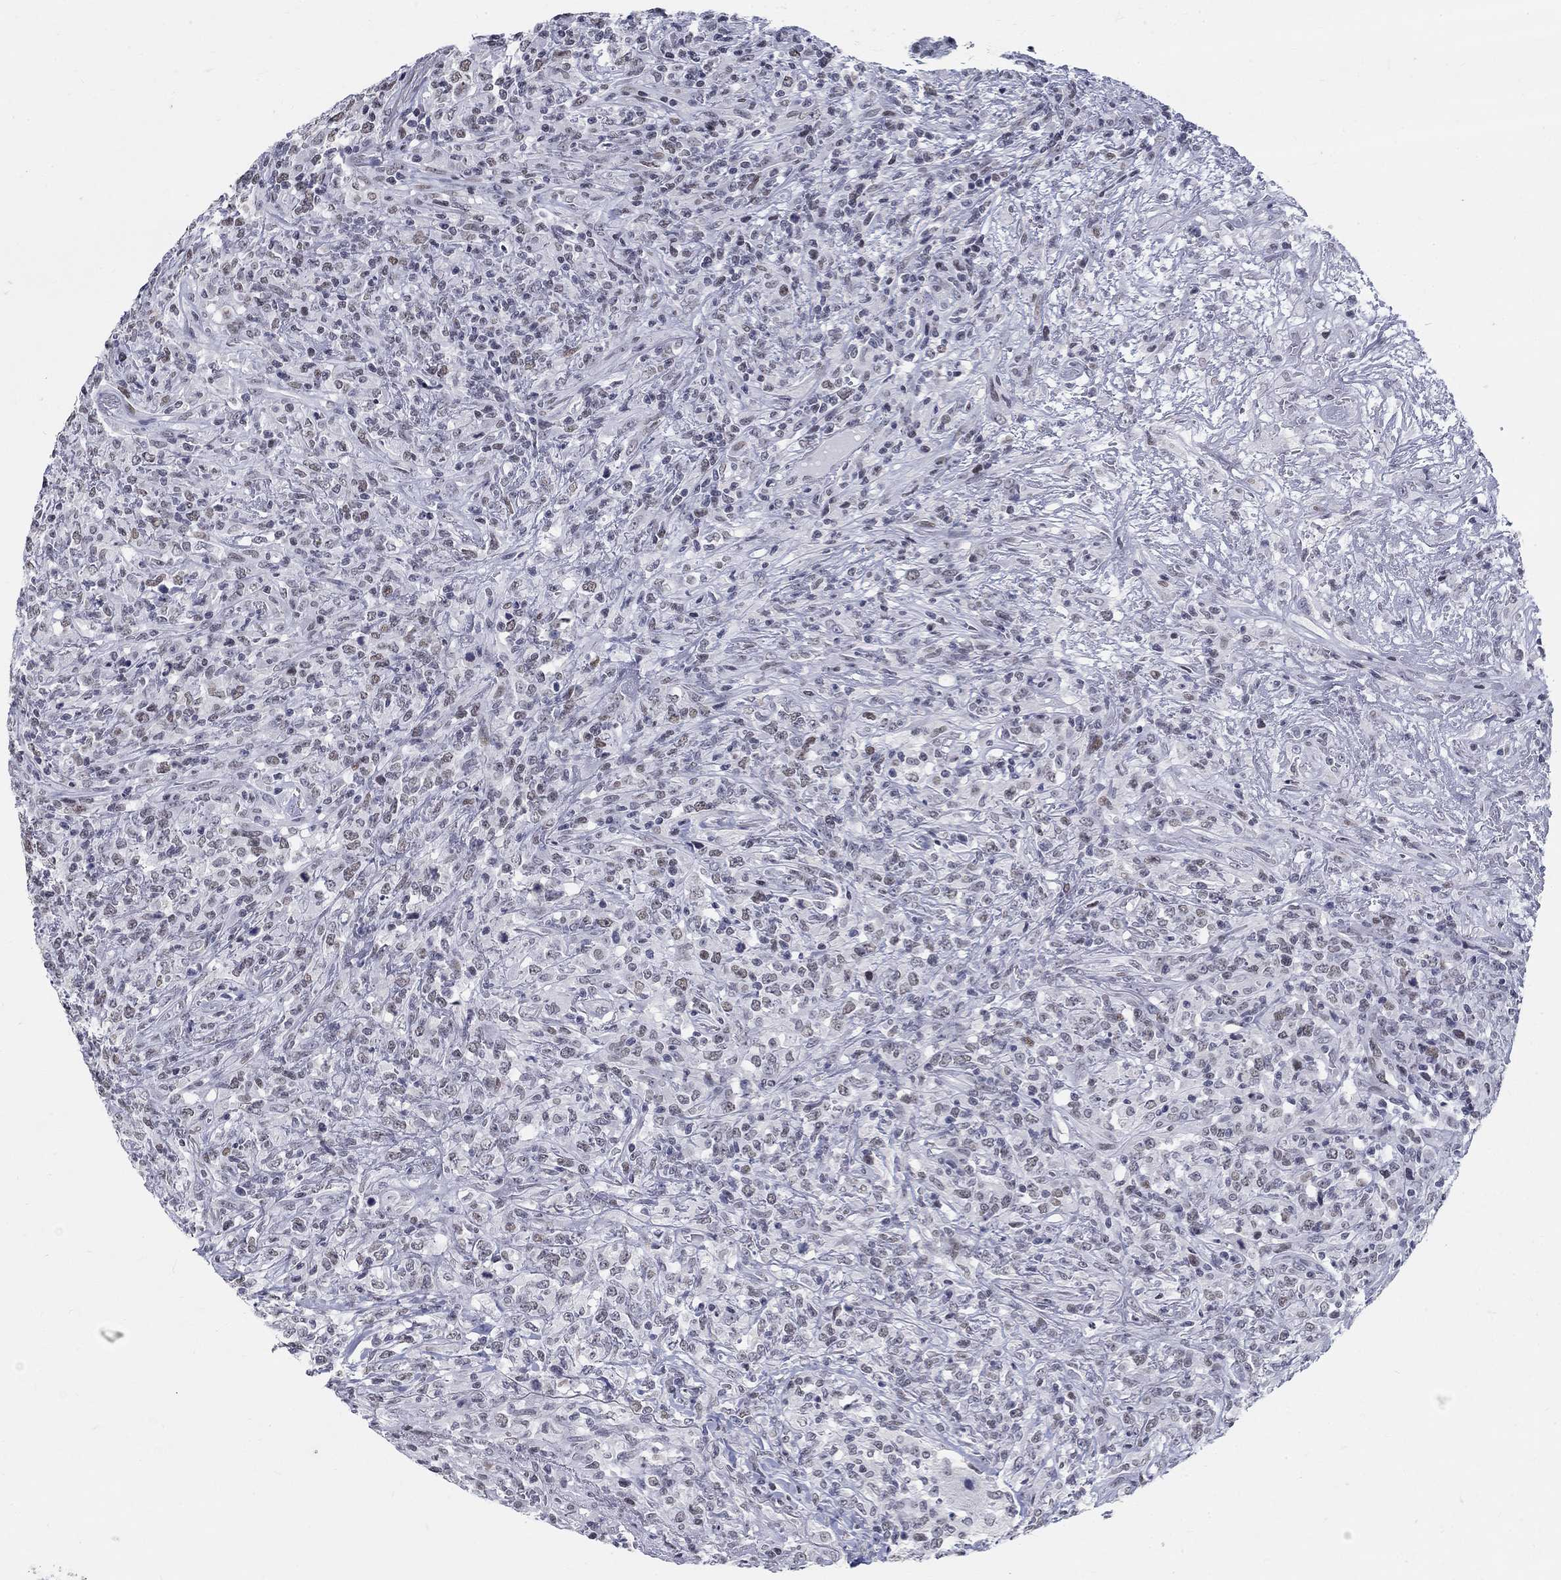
{"staining": {"intensity": "weak", "quantity": "<25%", "location": "nuclear"}, "tissue": "lymphoma", "cell_type": "Tumor cells", "image_type": "cancer", "snomed": [{"axis": "morphology", "description": "Malignant lymphoma, non-Hodgkin's type, High grade"}, {"axis": "topography", "description": "Lung"}], "caption": "A high-resolution micrograph shows immunohistochemistry staining of lymphoma, which reveals no significant staining in tumor cells. (IHC, brightfield microscopy, high magnification).", "gene": "BHLHE22", "patient": {"sex": "male", "age": 79}}